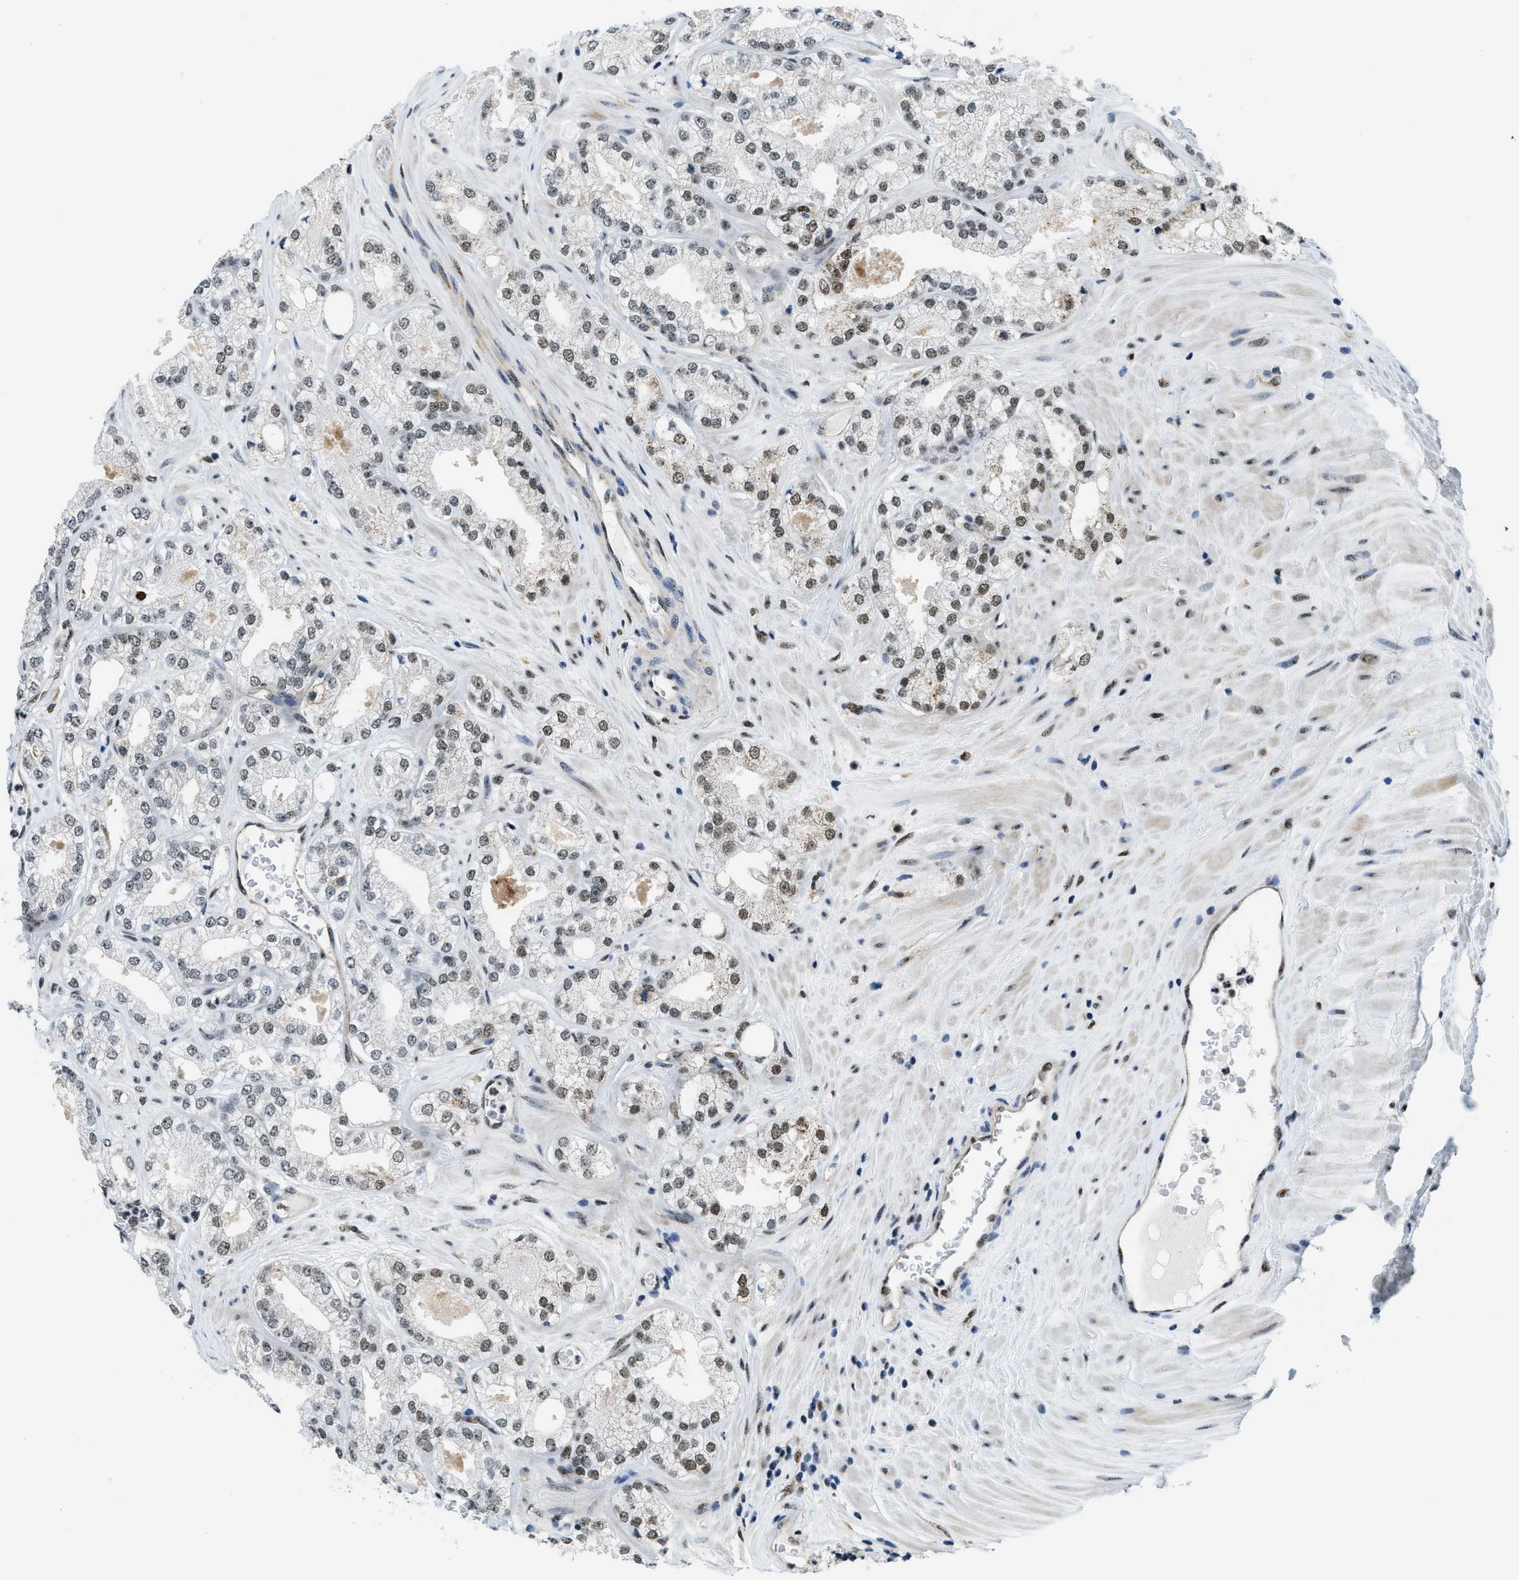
{"staining": {"intensity": "moderate", "quantity": ">75%", "location": "nuclear"}, "tissue": "prostate cancer", "cell_type": "Tumor cells", "image_type": "cancer", "snomed": [{"axis": "morphology", "description": "Adenocarcinoma, High grade"}, {"axis": "topography", "description": "Prostate"}], "caption": "Immunohistochemical staining of prostate cancer displays medium levels of moderate nuclear positivity in approximately >75% of tumor cells.", "gene": "SP100", "patient": {"sex": "male", "age": 71}}